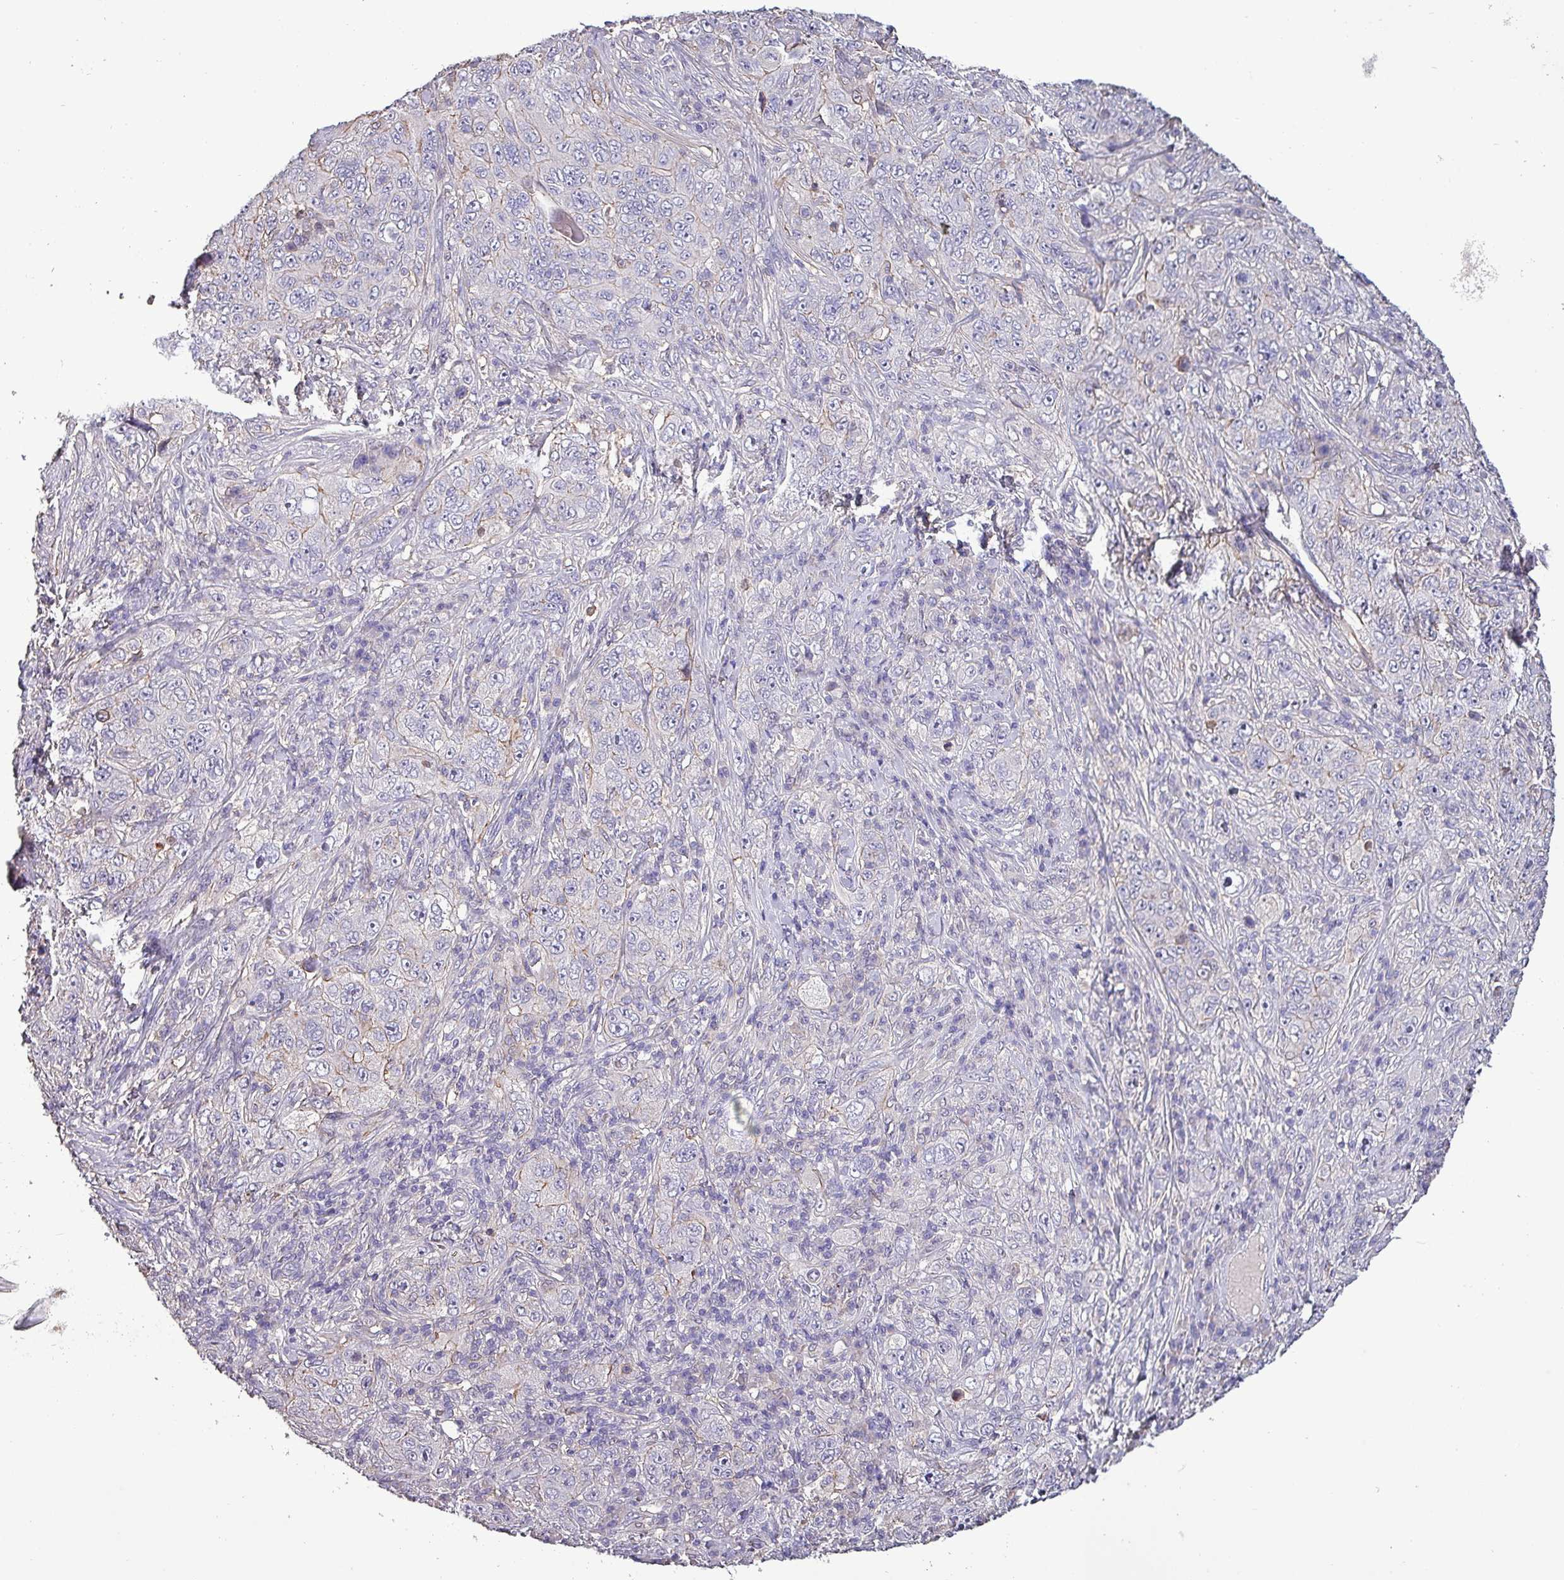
{"staining": {"intensity": "negative", "quantity": "none", "location": "none"}, "tissue": "pancreatic cancer", "cell_type": "Tumor cells", "image_type": "cancer", "snomed": [{"axis": "morphology", "description": "Adenocarcinoma, NOS"}, {"axis": "topography", "description": "Pancreas"}], "caption": "Immunohistochemistry photomicrograph of neoplastic tissue: pancreatic cancer stained with DAB (3,3'-diaminobenzidine) reveals no significant protein staining in tumor cells.", "gene": "HTRA4", "patient": {"sex": "male", "age": 68}}